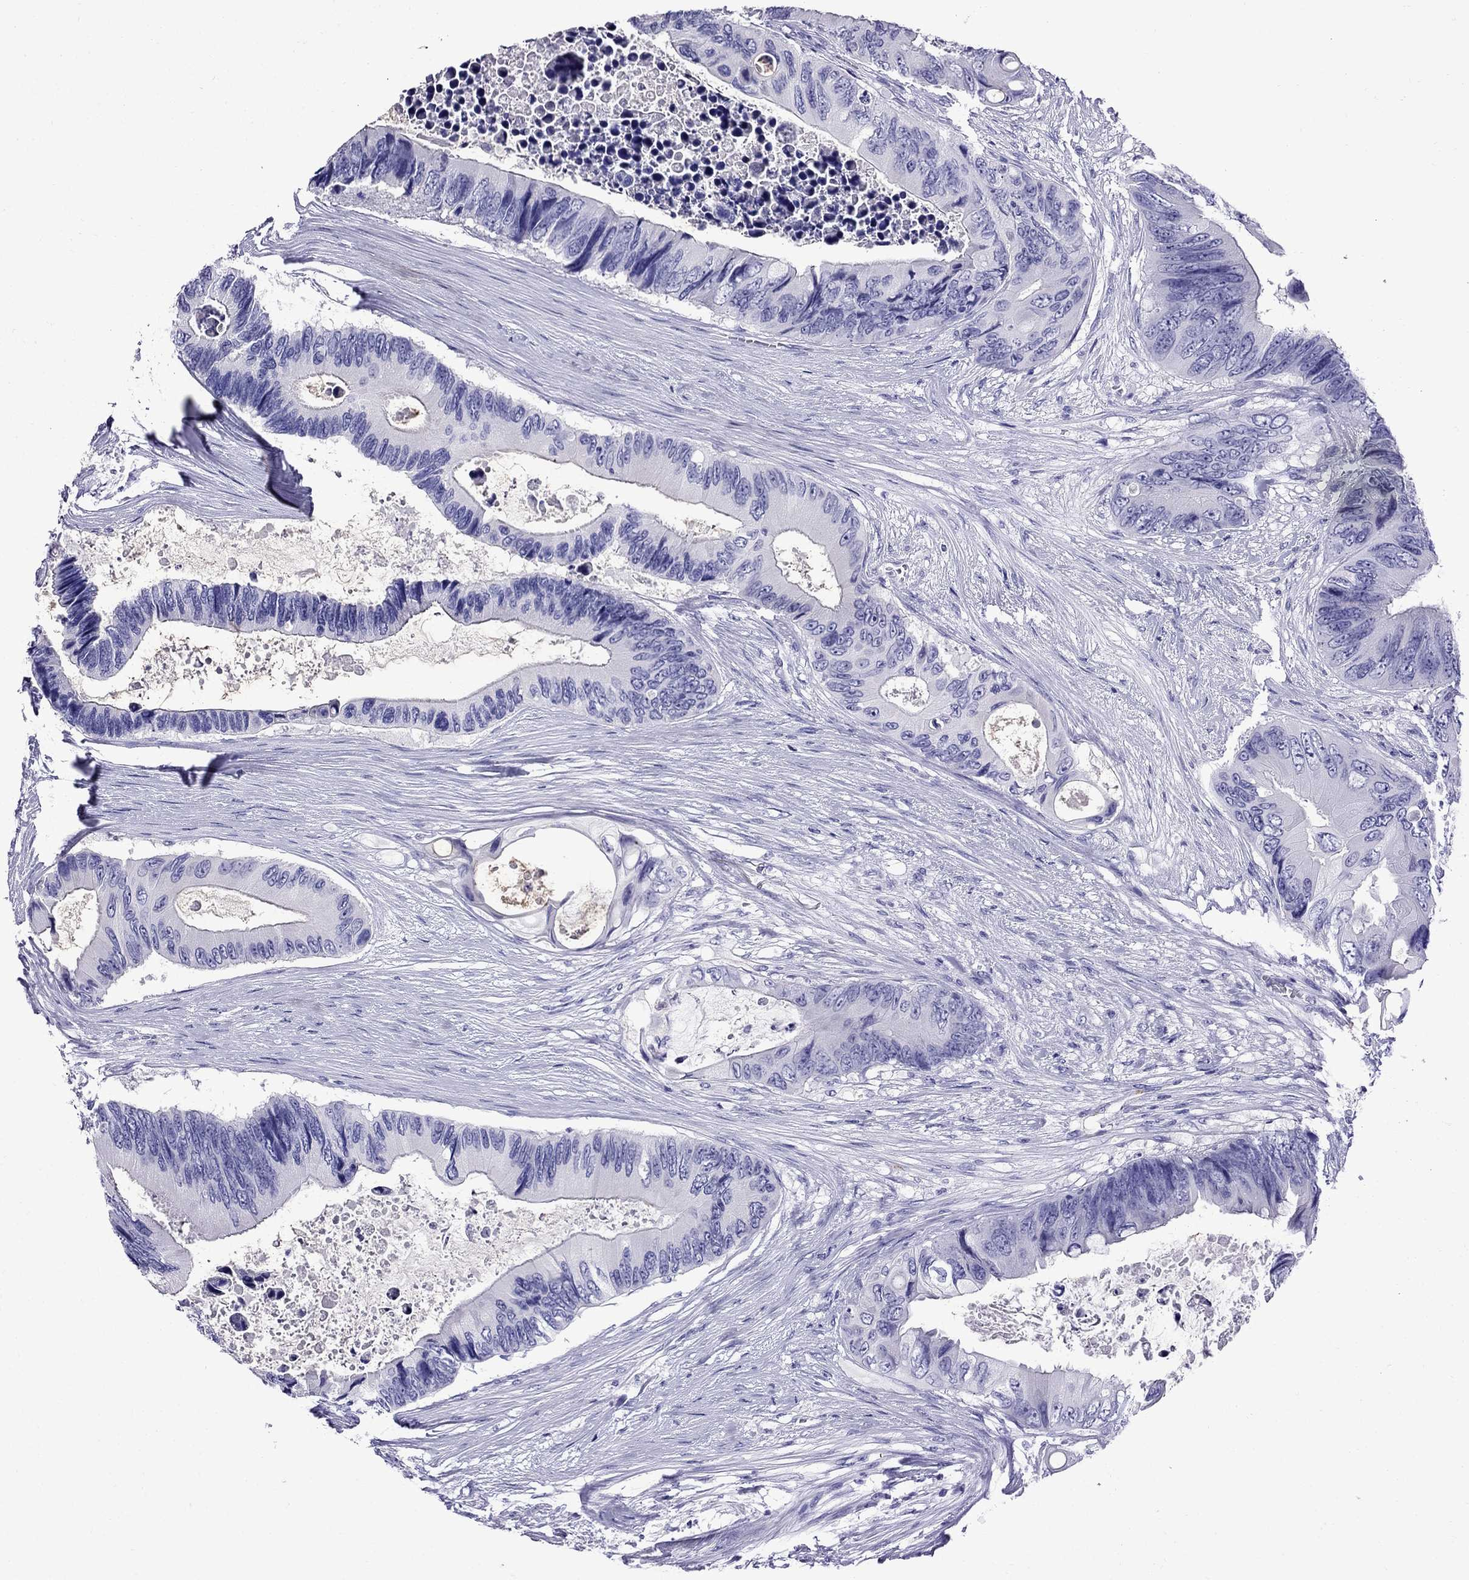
{"staining": {"intensity": "negative", "quantity": "none", "location": "none"}, "tissue": "colorectal cancer", "cell_type": "Tumor cells", "image_type": "cancer", "snomed": [{"axis": "morphology", "description": "Adenocarcinoma, NOS"}, {"axis": "topography", "description": "Rectum"}], "caption": "Colorectal adenocarcinoma was stained to show a protein in brown. There is no significant expression in tumor cells.", "gene": "CRYBA1", "patient": {"sex": "male", "age": 63}}